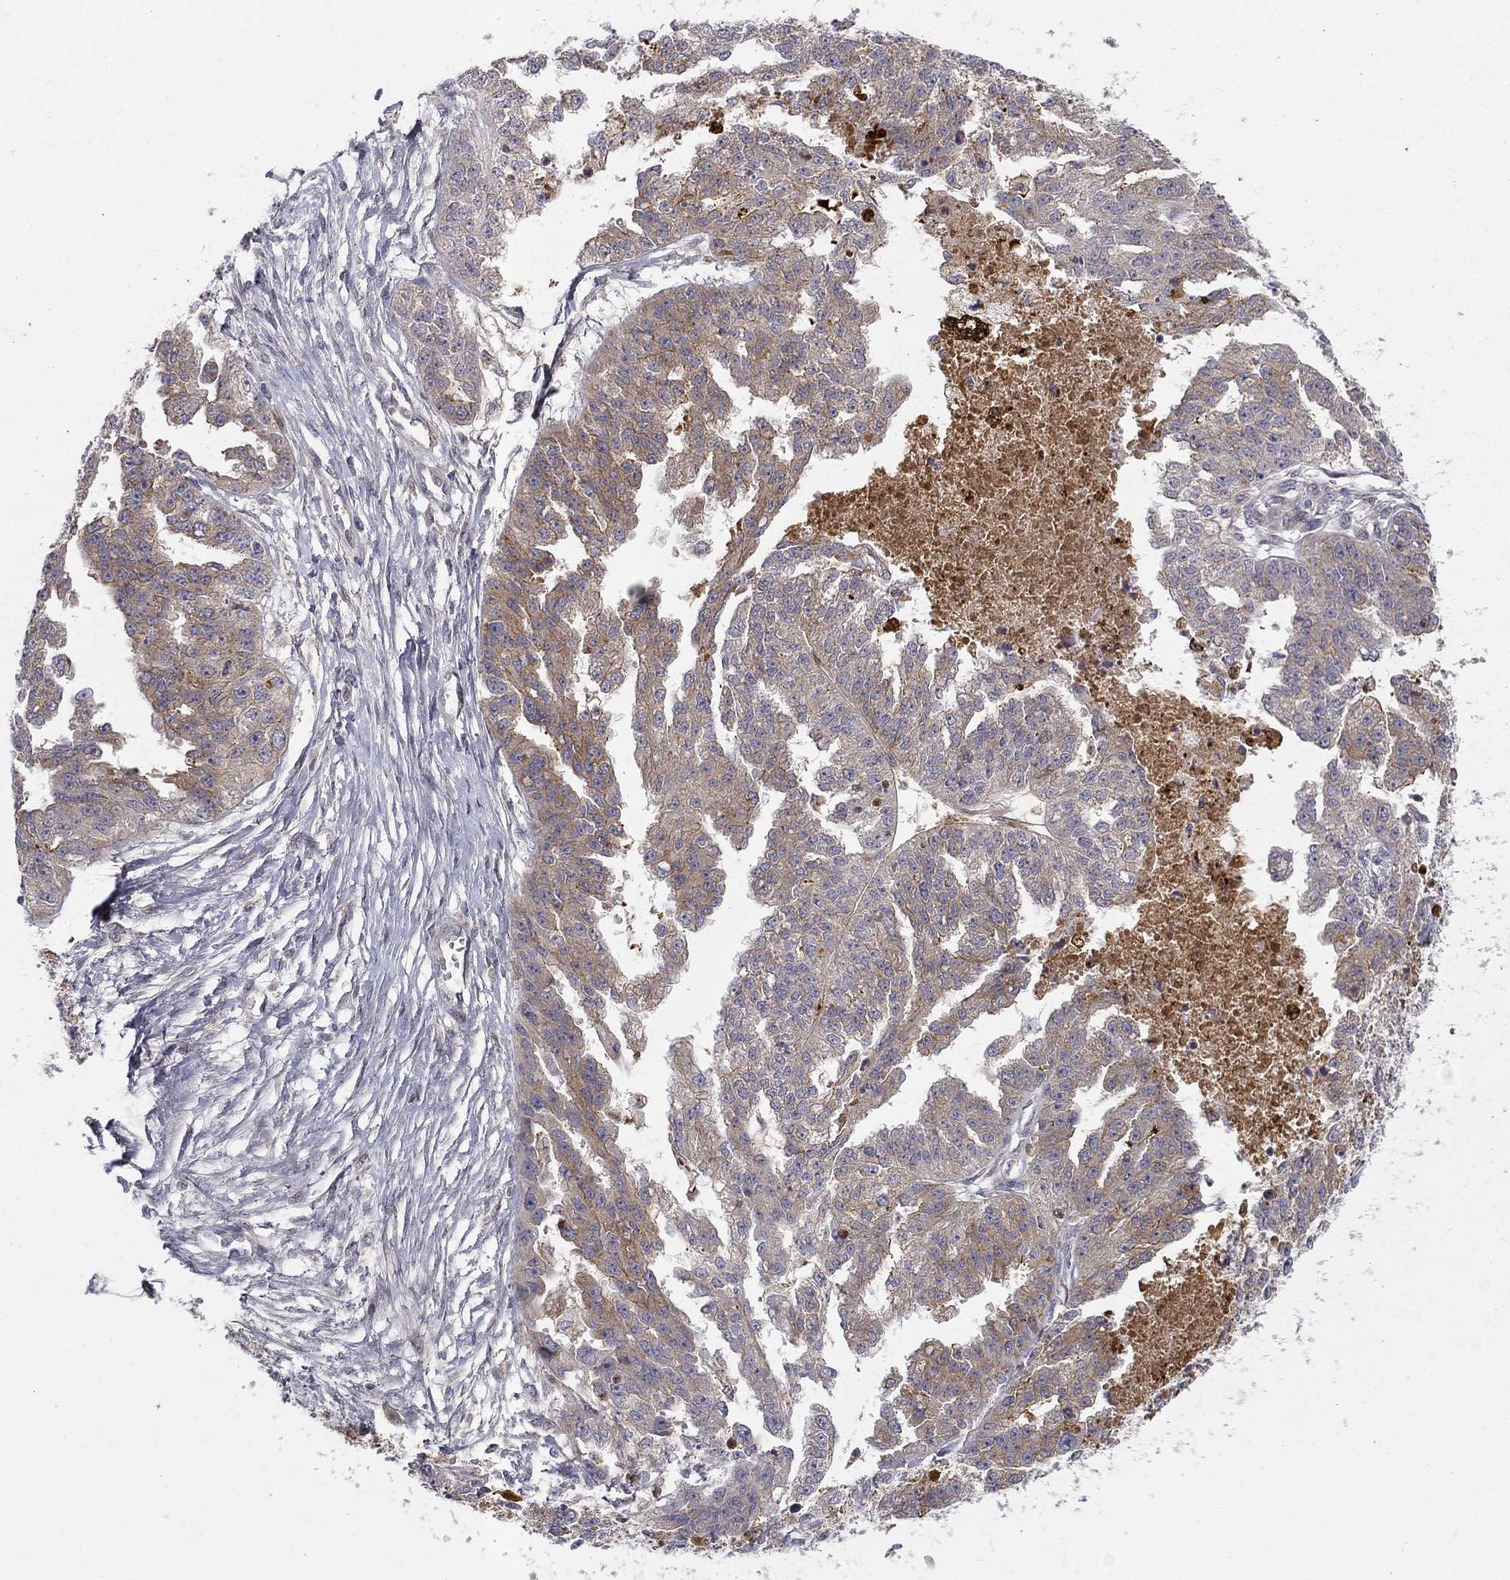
{"staining": {"intensity": "weak", "quantity": "25%-75%", "location": "cytoplasmic/membranous"}, "tissue": "ovarian cancer", "cell_type": "Tumor cells", "image_type": "cancer", "snomed": [{"axis": "morphology", "description": "Cystadenocarcinoma, serous, NOS"}, {"axis": "topography", "description": "Ovary"}], "caption": "Immunohistochemistry (IHC) (DAB (3,3'-diaminobenzidine)) staining of human serous cystadenocarcinoma (ovarian) shows weak cytoplasmic/membranous protein positivity in approximately 25%-75% of tumor cells.", "gene": "WDR19", "patient": {"sex": "female", "age": 58}}